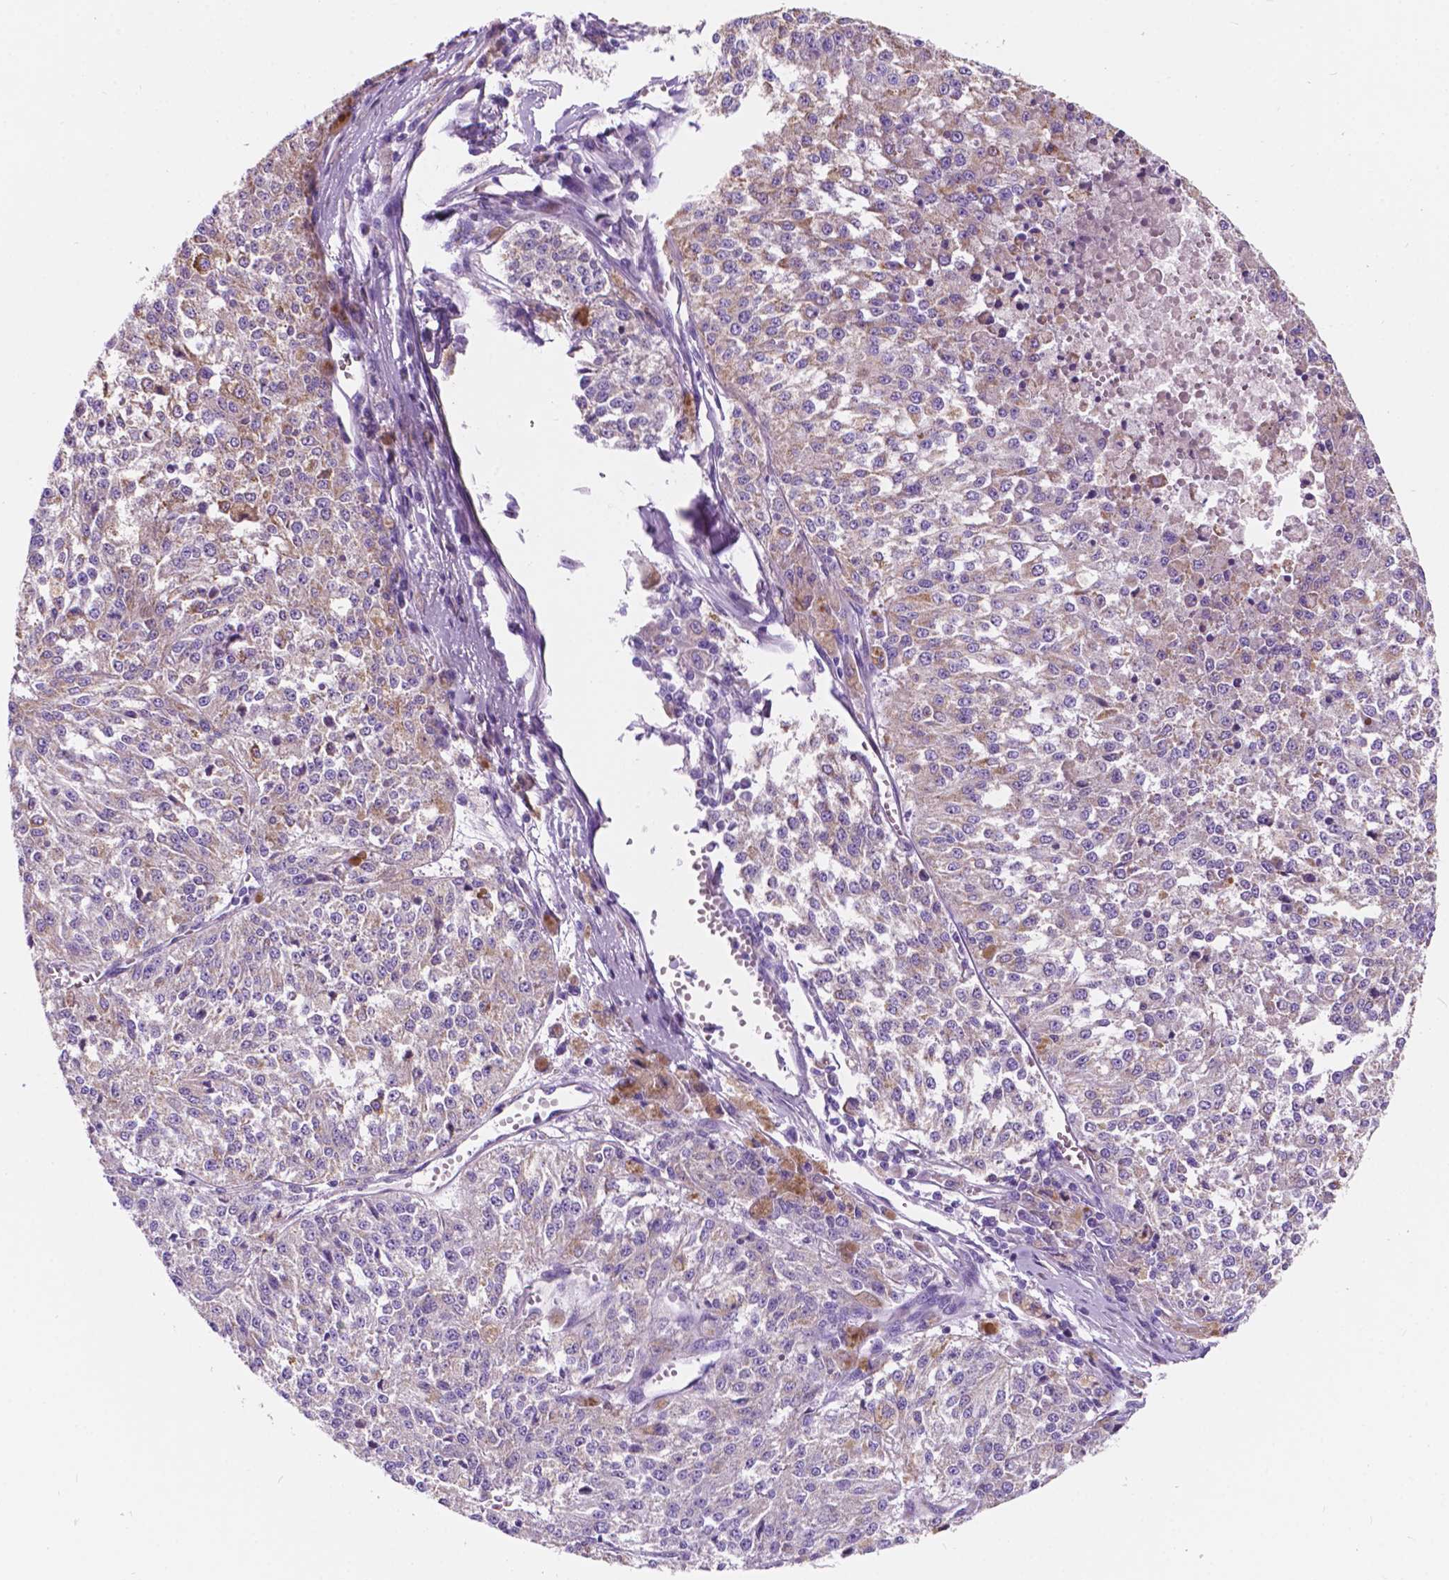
{"staining": {"intensity": "weak", "quantity": "<25%", "location": "cytoplasmic/membranous"}, "tissue": "melanoma", "cell_type": "Tumor cells", "image_type": "cancer", "snomed": [{"axis": "morphology", "description": "Malignant melanoma, Metastatic site"}, {"axis": "topography", "description": "Lymph node"}], "caption": "Immunohistochemistry image of neoplastic tissue: human melanoma stained with DAB exhibits no significant protein staining in tumor cells. (DAB immunohistochemistry visualized using brightfield microscopy, high magnification).", "gene": "TRPV5", "patient": {"sex": "female", "age": 64}}